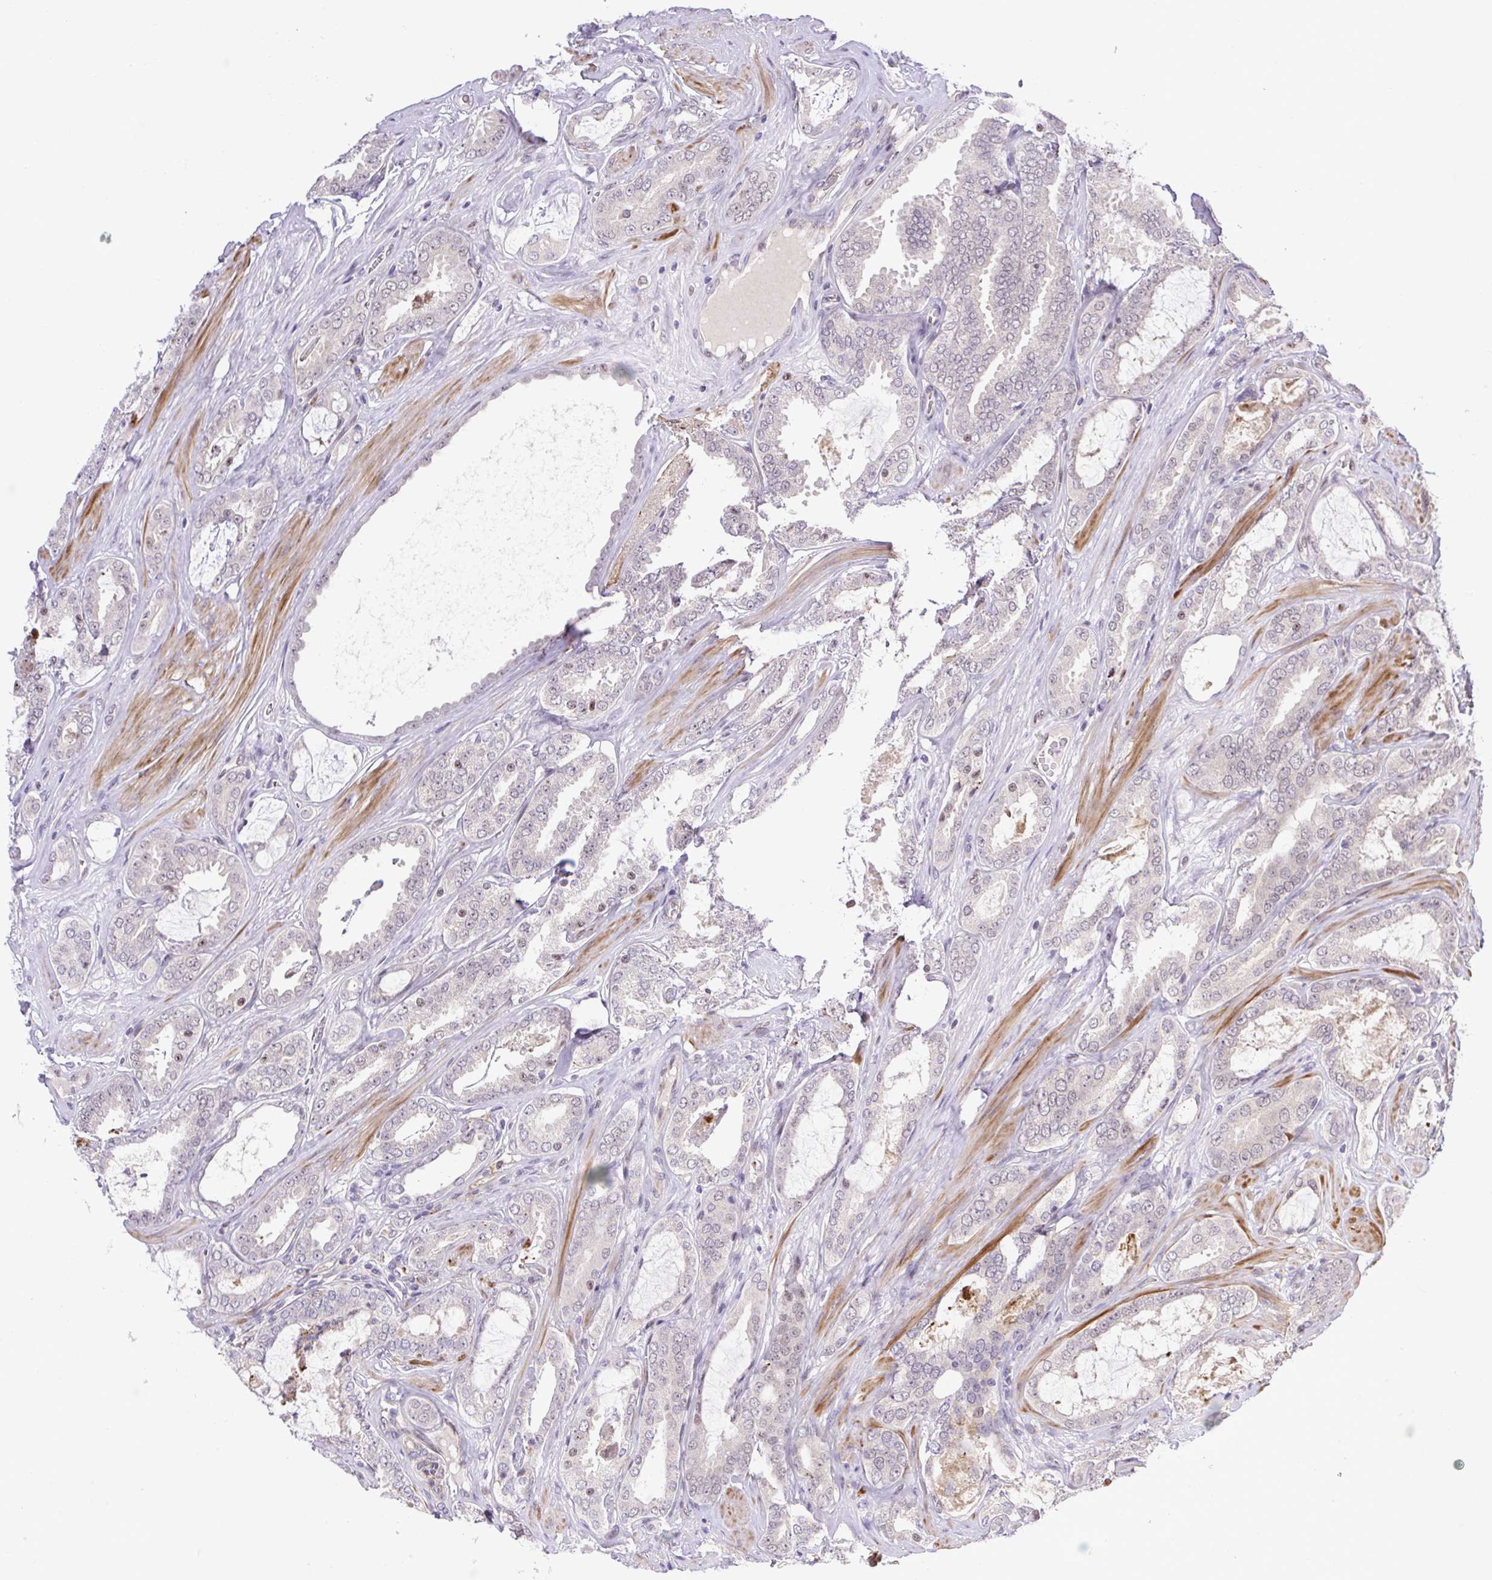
{"staining": {"intensity": "moderate", "quantity": "25%-75%", "location": "nuclear"}, "tissue": "prostate cancer", "cell_type": "Tumor cells", "image_type": "cancer", "snomed": [{"axis": "morphology", "description": "Adenocarcinoma, High grade"}, {"axis": "topography", "description": "Prostate"}], "caption": "Prostate cancer stained with immunohistochemistry exhibits moderate nuclear positivity in approximately 25%-75% of tumor cells.", "gene": "ERG", "patient": {"sex": "male", "age": 63}}